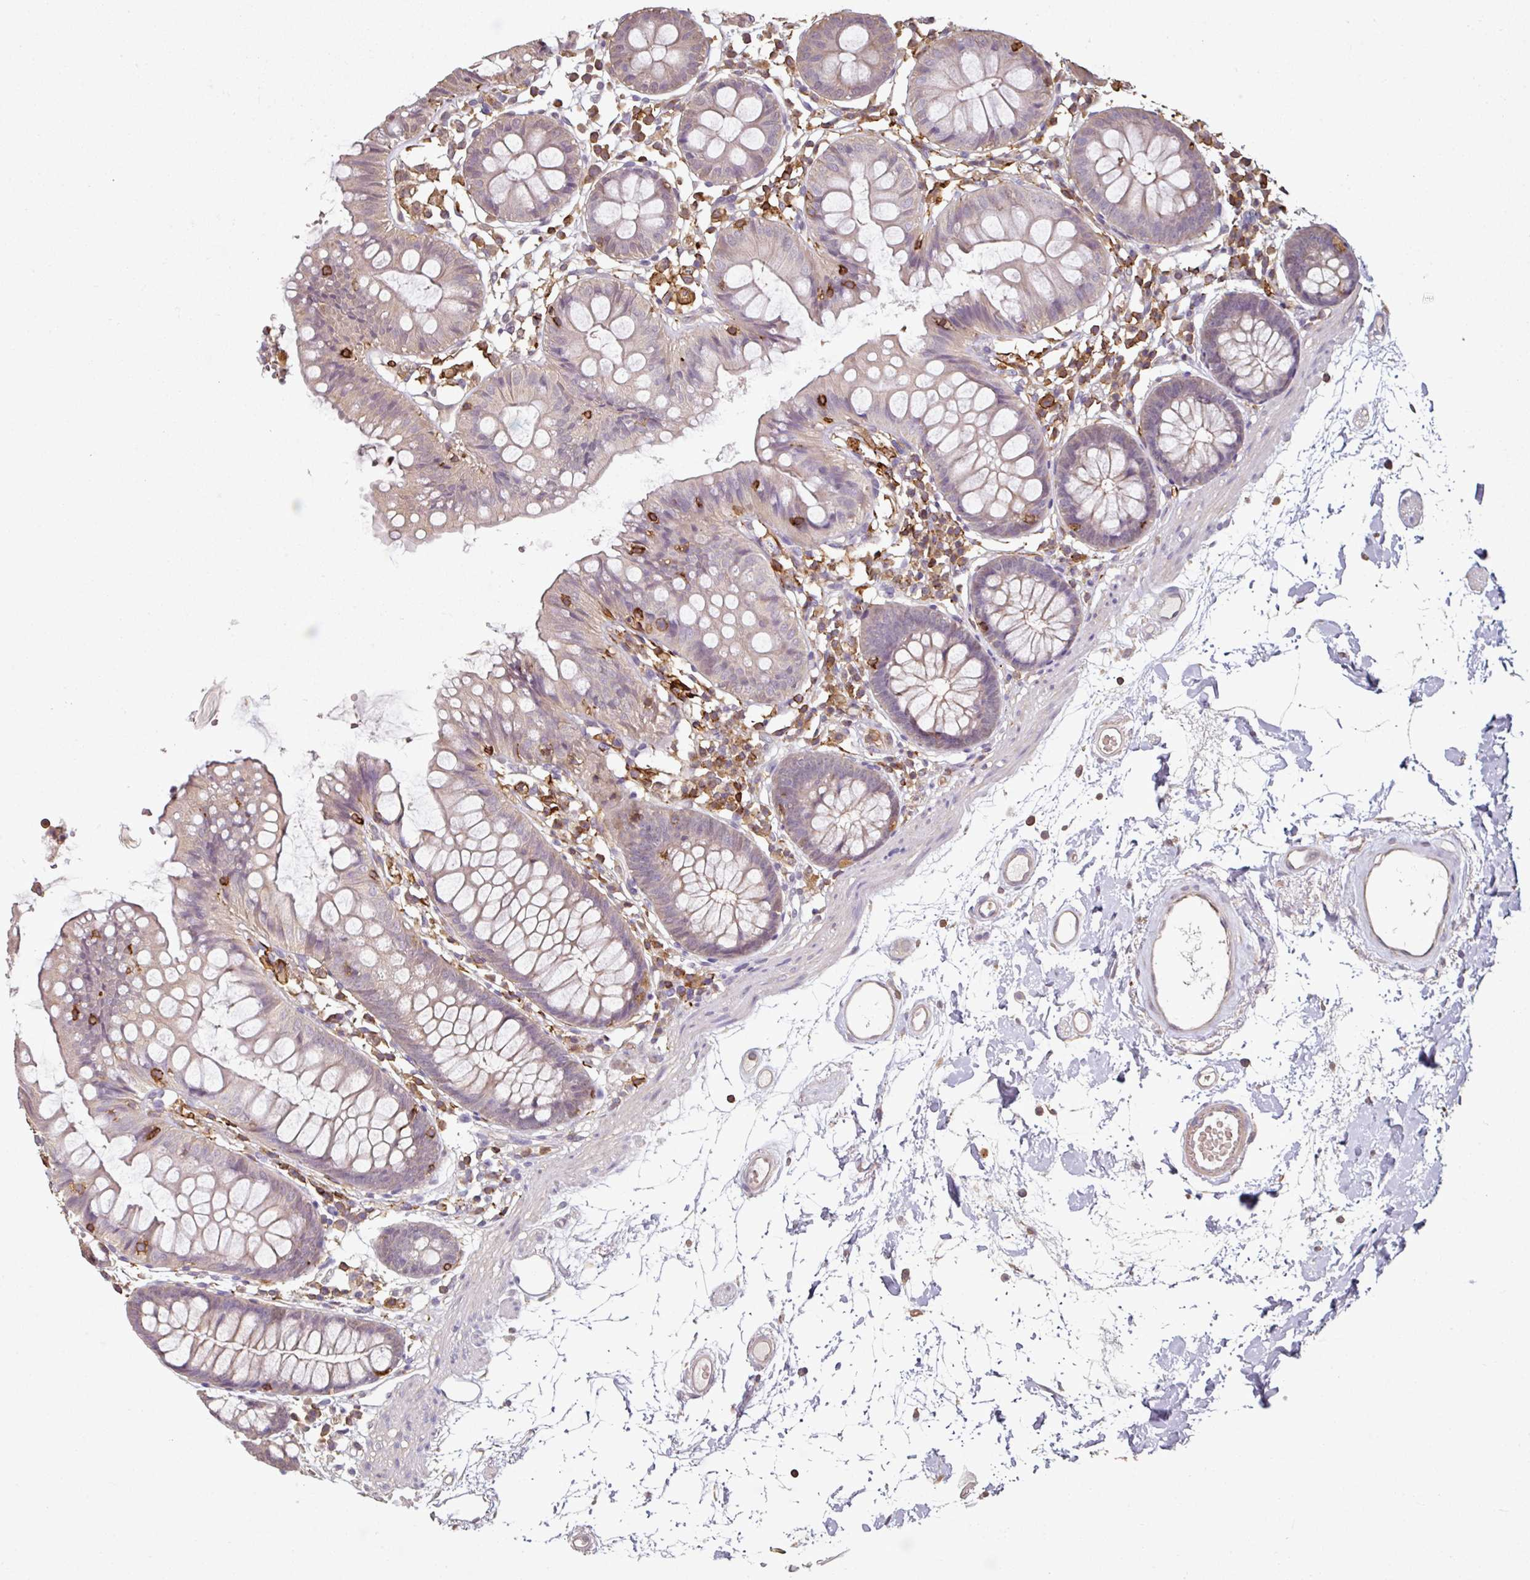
{"staining": {"intensity": "weak", "quantity": "25%-75%", "location": "cytoplasmic/membranous"}, "tissue": "colon", "cell_type": "Endothelial cells", "image_type": "normal", "snomed": [{"axis": "morphology", "description": "Normal tissue, NOS"}, {"axis": "topography", "description": "Colon"}], "caption": "Weak cytoplasmic/membranous positivity is appreciated in approximately 25%-75% of endothelial cells in unremarkable colon. Ihc stains the protein in brown and the nuclei are stained blue.", "gene": "OLFML2B", "patient": {"sex": "female", "age": 84}}